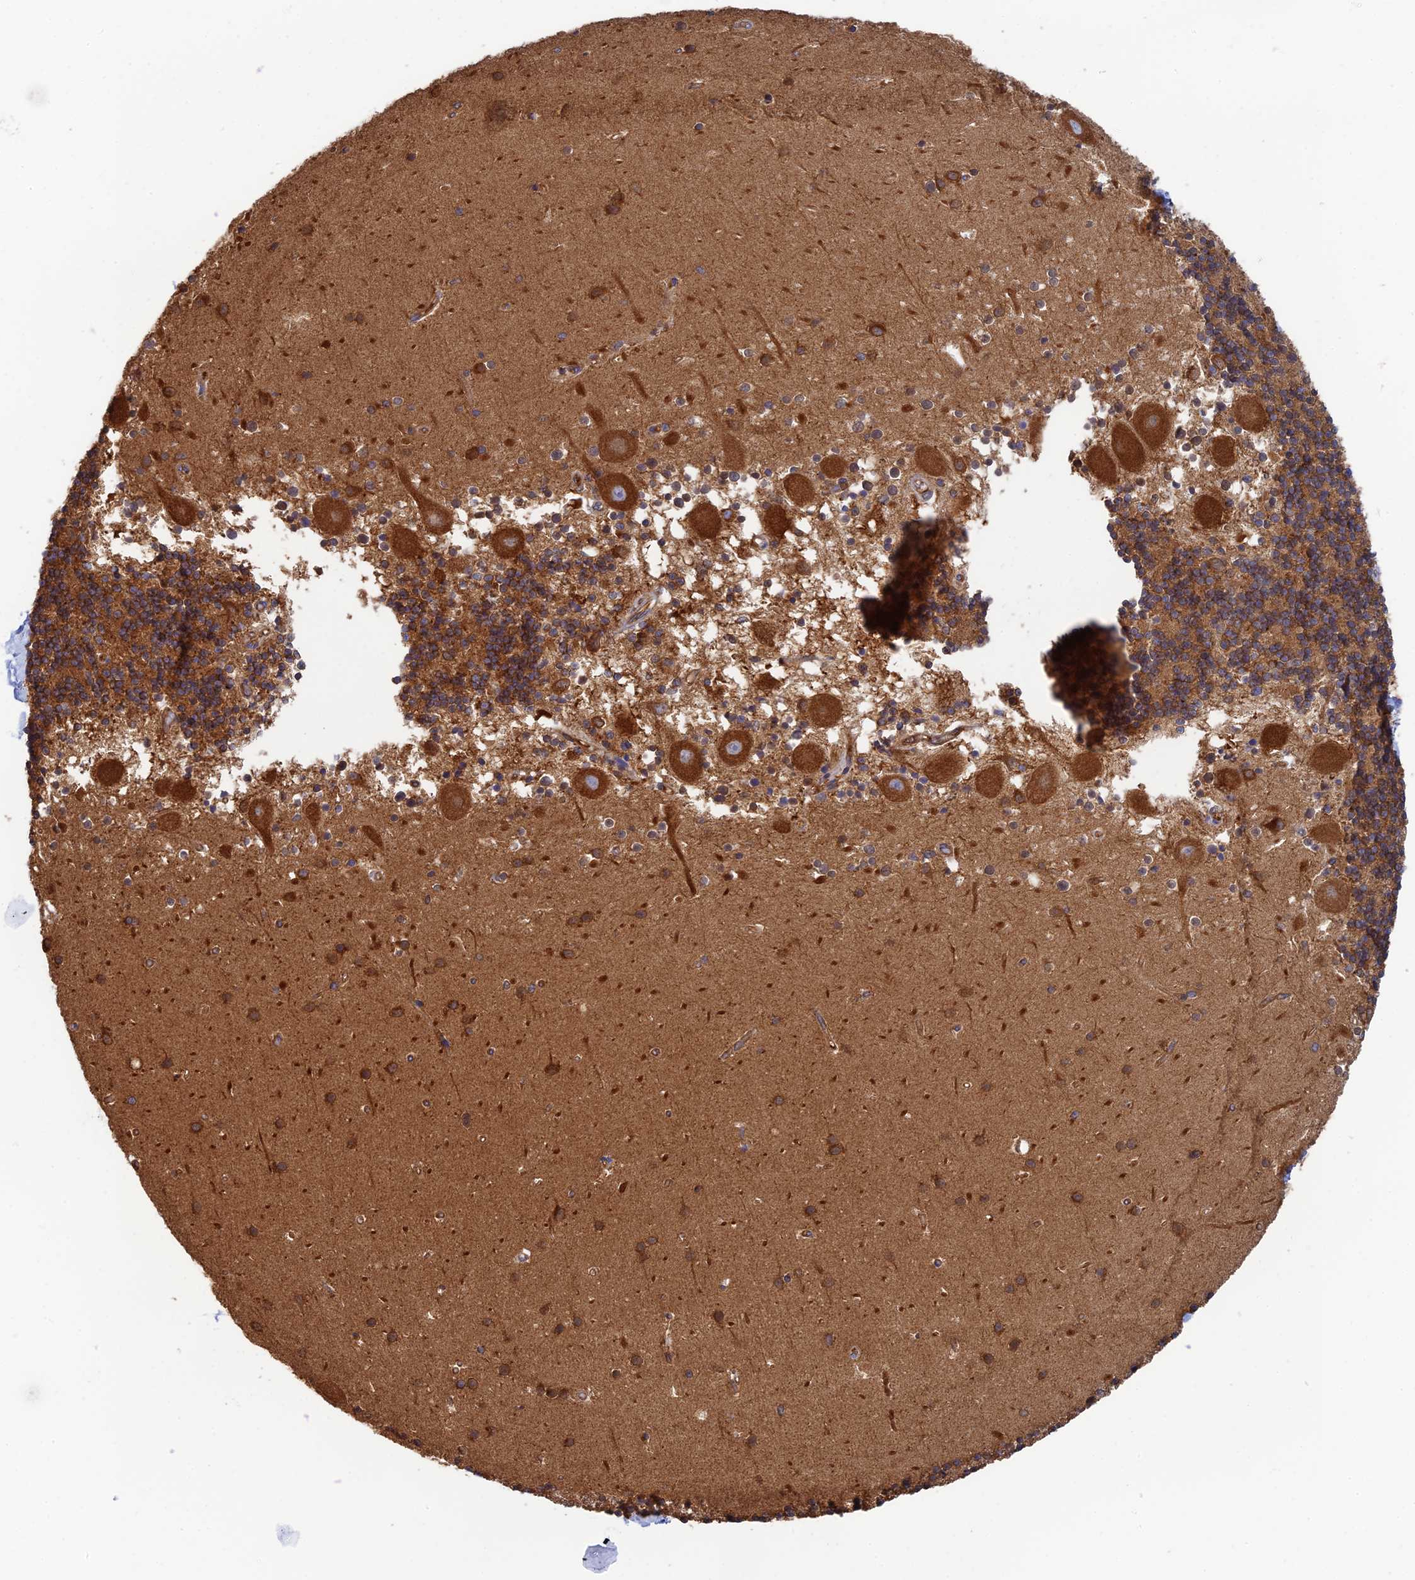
{"staining": {"intensity": "moderate", "quantity": ">75%", "location": "cytoplasmic/membranous"}, "tissue": "cerebellum", "cell_type": "Cells in granular layer", "image_type": "normal", "snomed": [{"axis": "morphology", "description": "Normal tissue, NOS"}, {"axis": "topography", "description": "Cerebellum"}], "caption": "Protein analysis of benign cerebellum displays moderate cytoplasmic/membranous expression in approximately >75% of cells in granular layer. (DAB (3,3'-diaminobenzidine) = brown stain, brightfield microscopy at high magnification).", "gene": "DCTN2", "patient": {"sex": "male", "age": 54}}